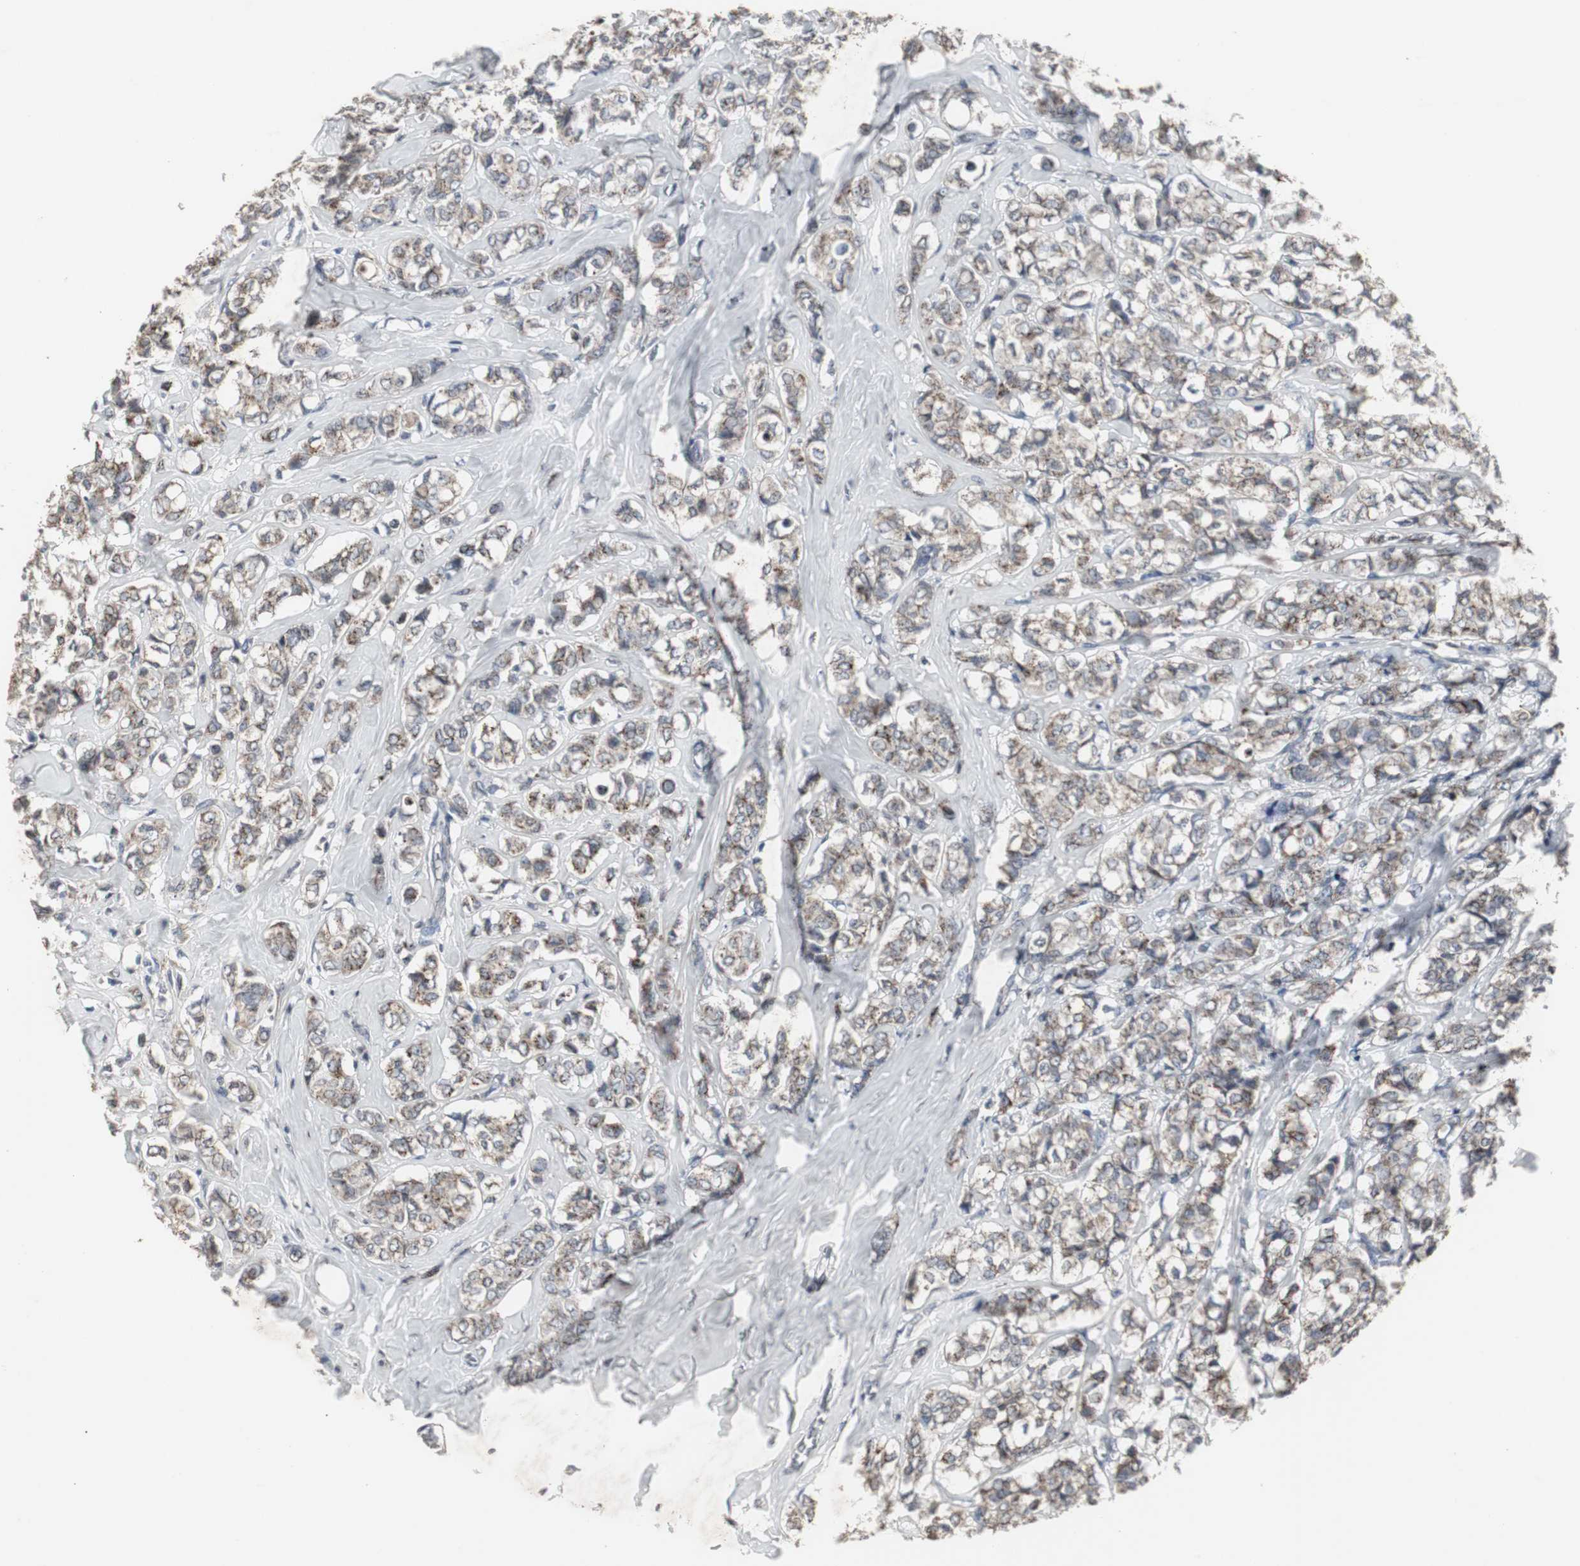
{"staining": {"intensity": "weak", "quantity": ">75%", "location": "cytoplasmic/membranous"}, "tissue": "breast cancer", "cell_type": "Tumor cells", "image_type": "cancer", "snomed": [{"axis": "morphology", "description": "Lobular carcinoma"}, {"axis": "topography", "description": "Breast"}], "caption": "IHC staining of lobular carcinoma (breast), which displays low levels of weak cytoplasmic/membranous staining in about >75% of tumor cells indicating weak cytoplasmic/membranous protein expression. The staining was performed using DAB (3,3'-diaminobenzidine) (brown) for protein detection and nuclei were counterstained in hematoxylin (blue).", "gene": "ACAA1", "patient": {"sex": "female", "age": 60}}